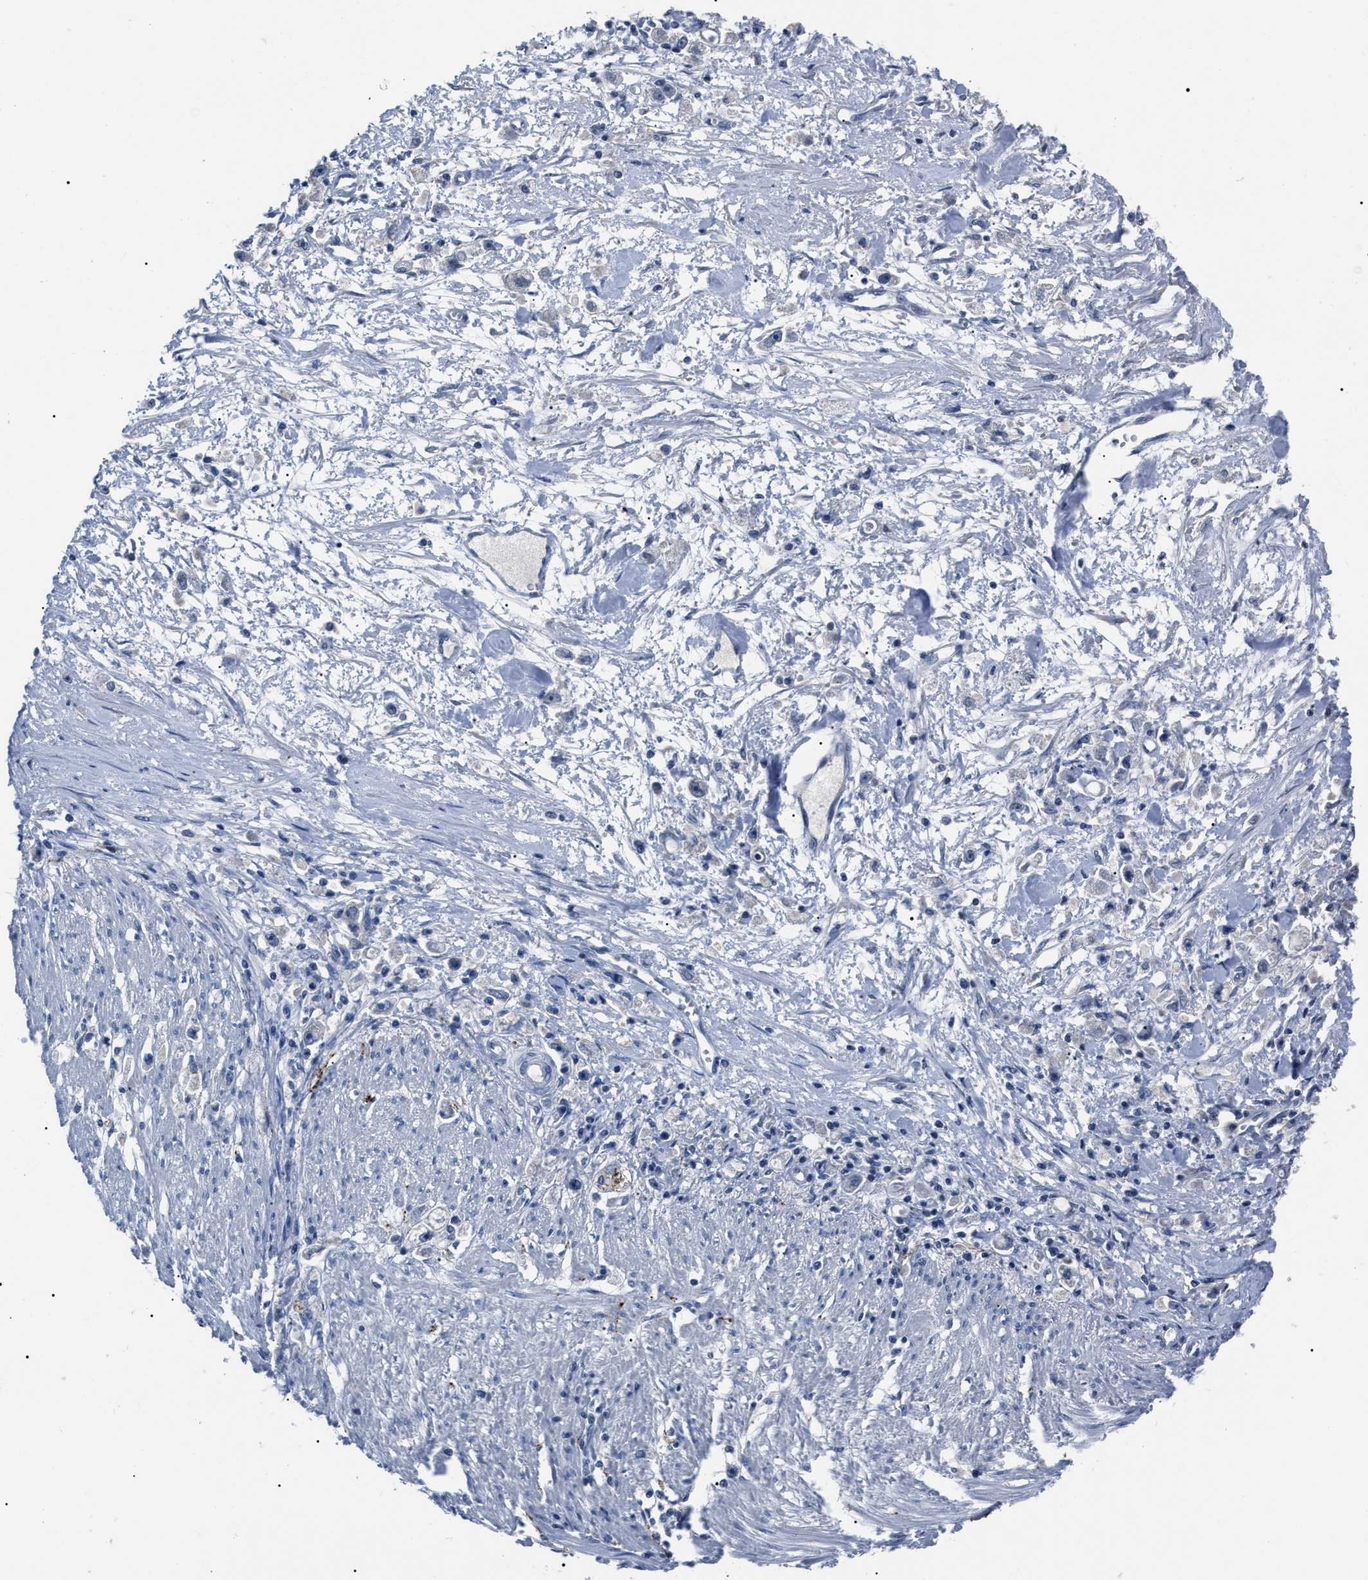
{"staining": {"intensity": "negative", "quantity": "none", "location": "none"}, "tissue": "stomach cancer", "cell_type": "Tumor cells", "image_type": "cancer", "snomed": [{"axis": "morphology", "description": "Adenocarcinoma, NOS"}, {"axis": "topography", "description": "Stomach"}], "caption": "High magnification brightfield microscopy of stomach cancer (adenocarcinoma) stained with DAB (3,3'-diaminobenzidine) (brown) and counterstained with hematoxylin (blue): tumor cells show no significant expression.", "gene": "LRWD1", "patient": {"sex": "female", "age": 59}}